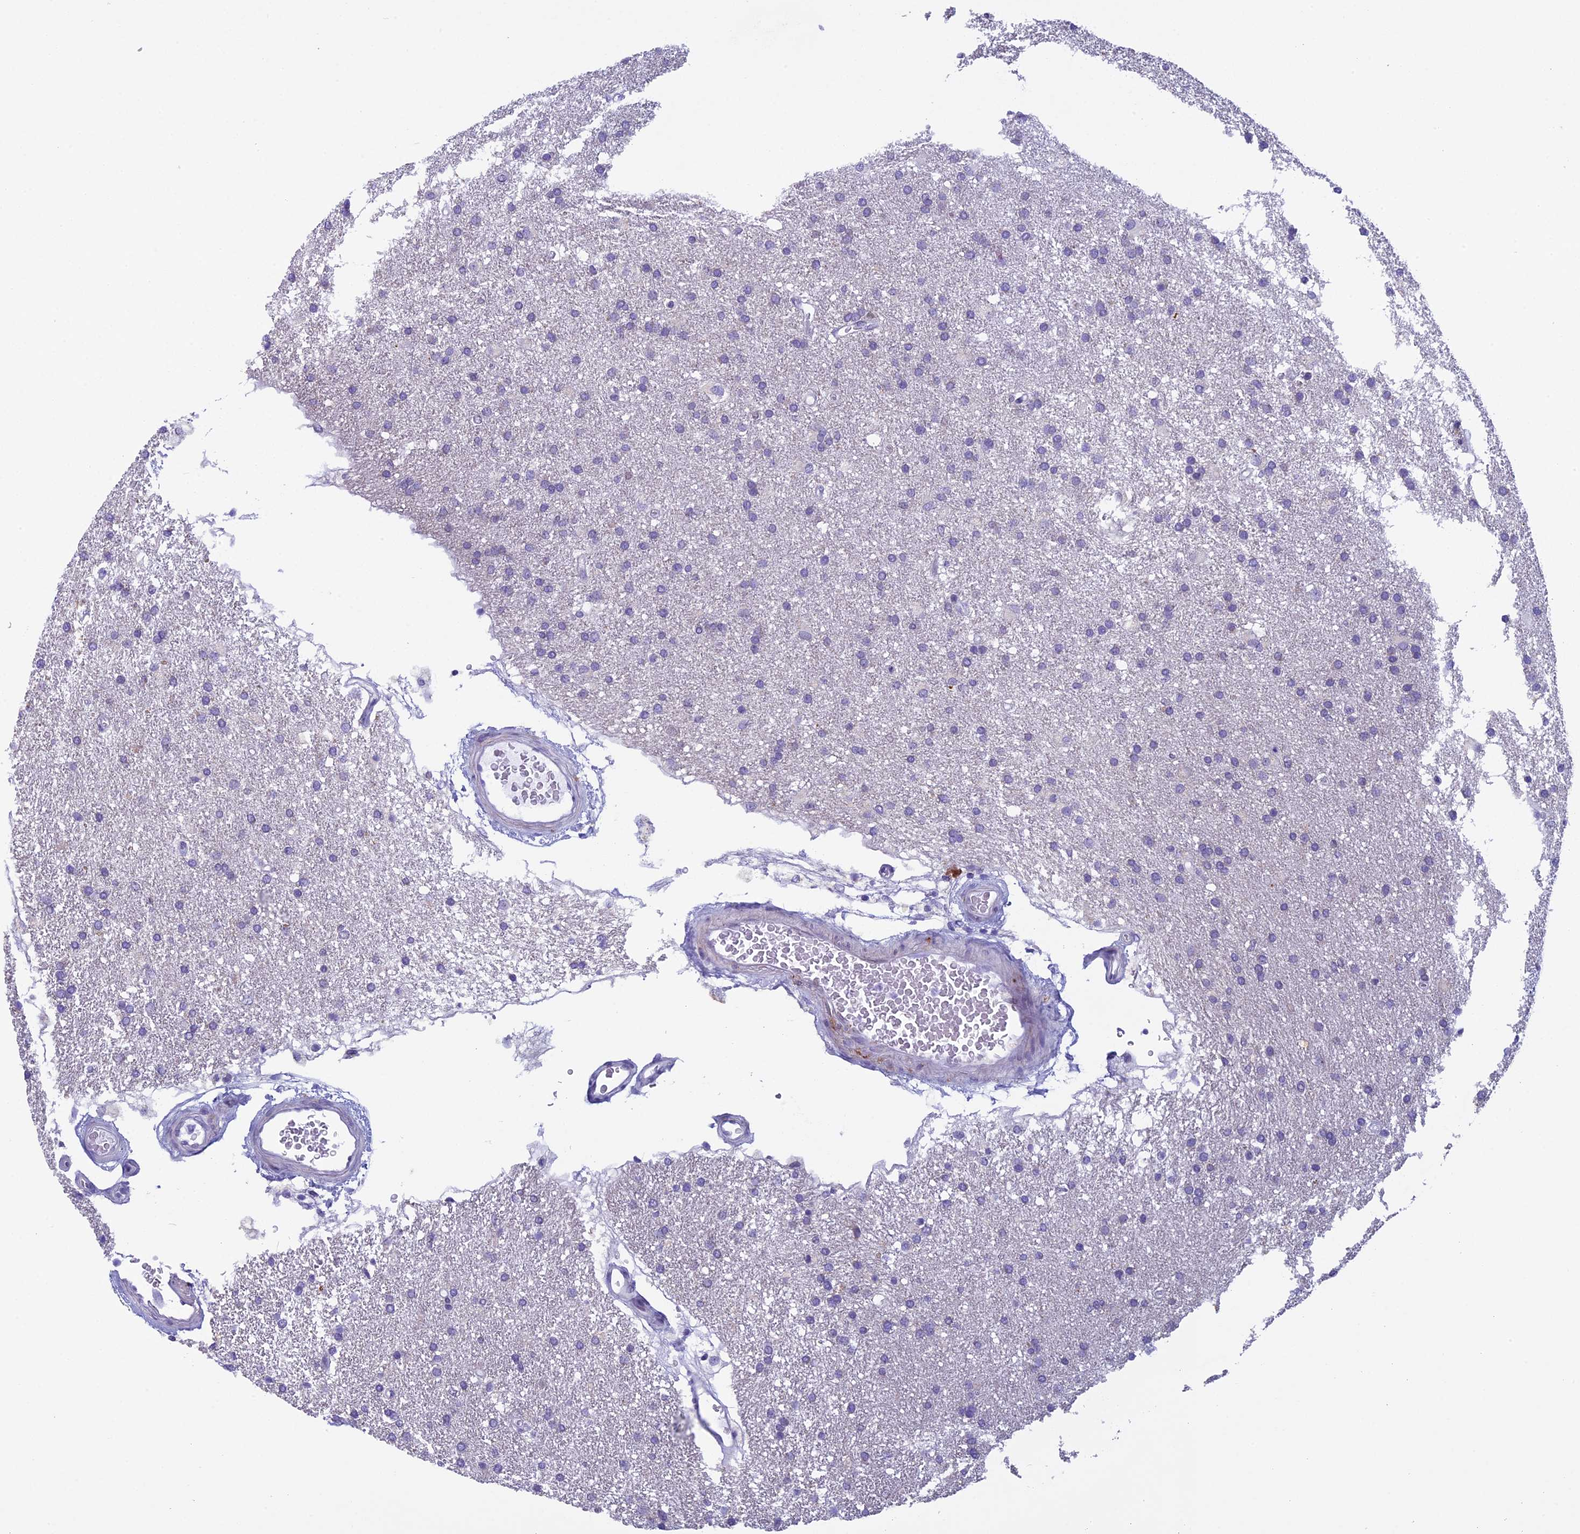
{"staining": {"intensity": "negative", "quantity": "none", "location": "none"}, "tissue": "glioma", "cell_type": "Tumor cells", "image_type": "cancer", "snomed": [{"axis": "morphology", "description": "Glioma, malignant, High grade"}, {"axis": "topography", "description": "Brain"}], "caption": "Immunohistochemistry (IHC) image of neoplastic tissue: glioma stained with DAB (3,3'-diaminobenzidine) displays no significant protein expression in tumor cells. (Stains: DAB (3,3'-diaminobenzidine) IHC with hematoxylin counter stain, Microscopy: brightfield microscopy at high magnification).", "gene": "ZNF317", "patient": {"sex": "male", "age": 77}}